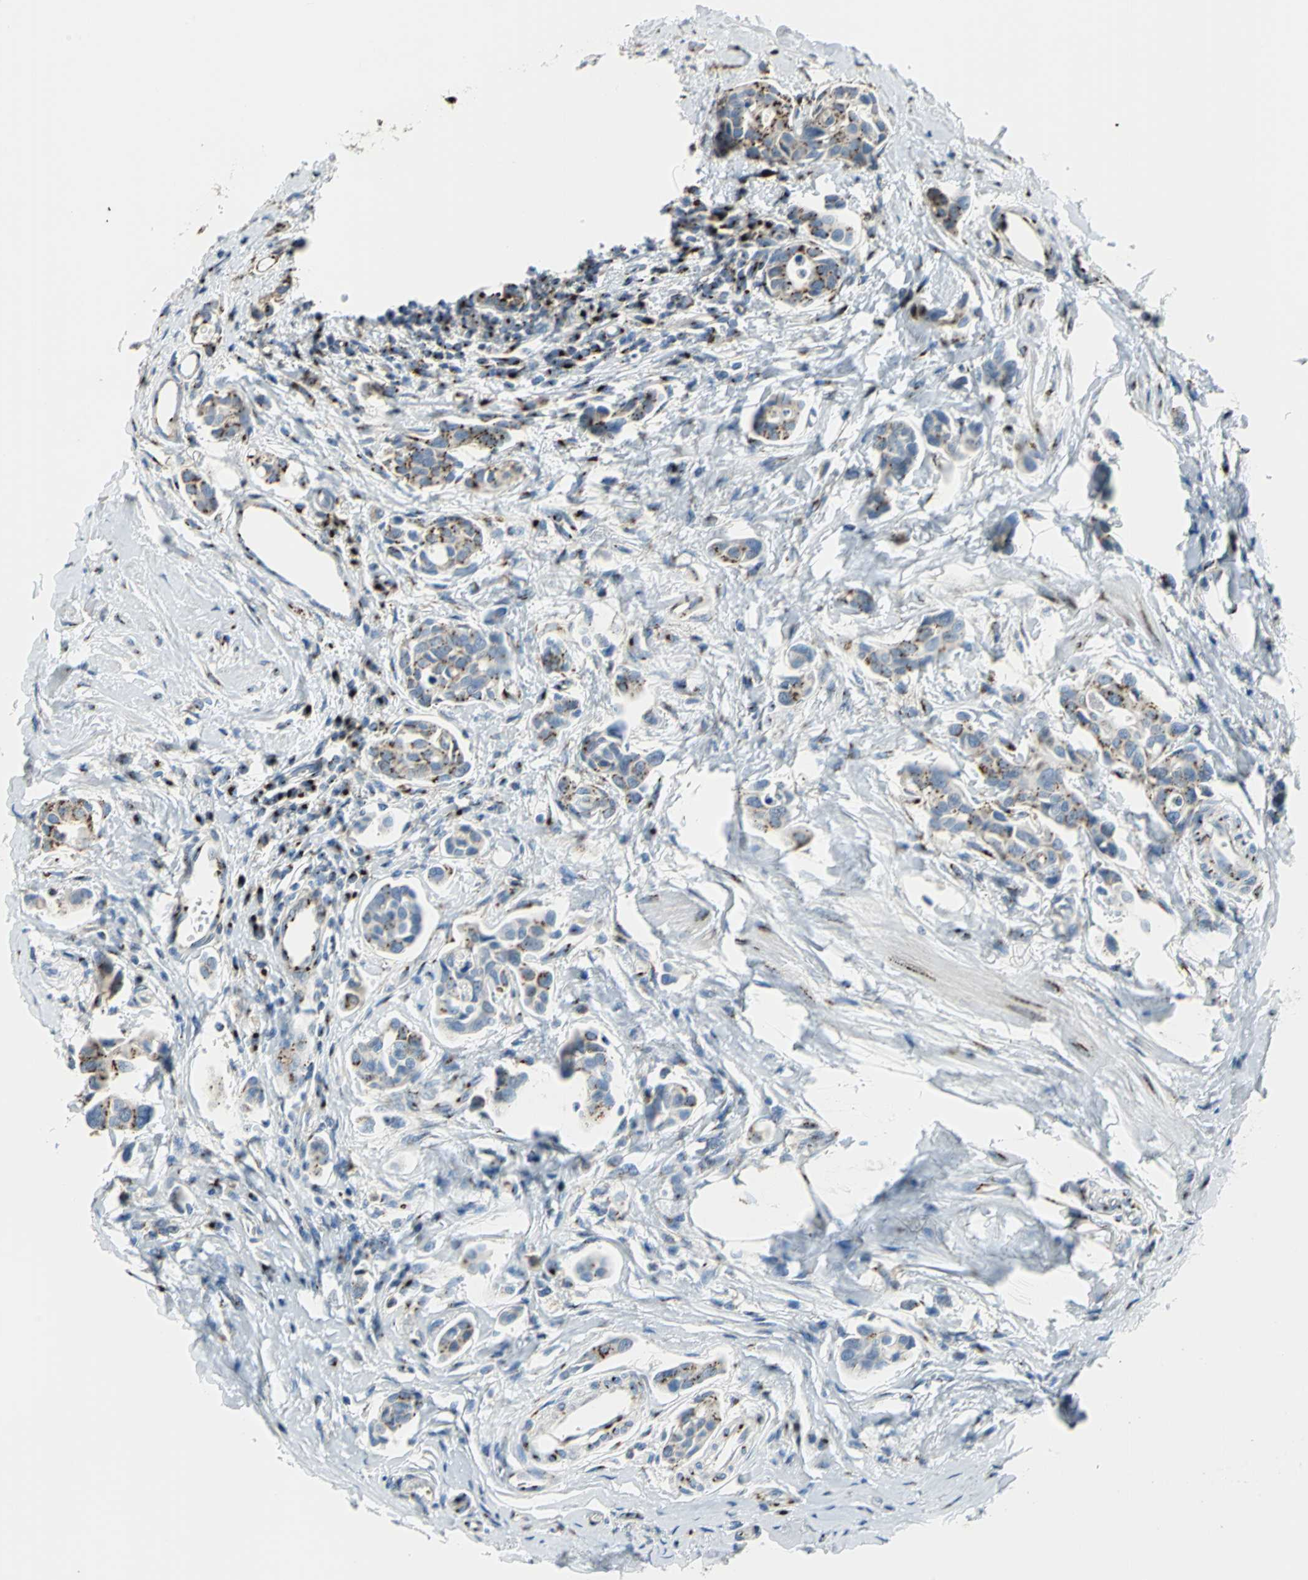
{"staining": {"intensity": "moderate", "quantity": ">75%", "location": "cytoplasmic/membranous"}, "tissue": "urothelial cancer", "cell_type": "Tumor cells", "image_type": "cancer", "snomed": [{"axis": "morphology", "description": "Urothelial carcinoma, High grade"}, {"axis": "topography", "description": "Urinary bladder"}], "caption": "Tumor cells exhibit moderate cytoplasmic/membranous expression in approximately >75% of cells in high-grade urothelial carcinoma.", "gene": "GPR3", "patient": {"sex": "male", "age": 78}}